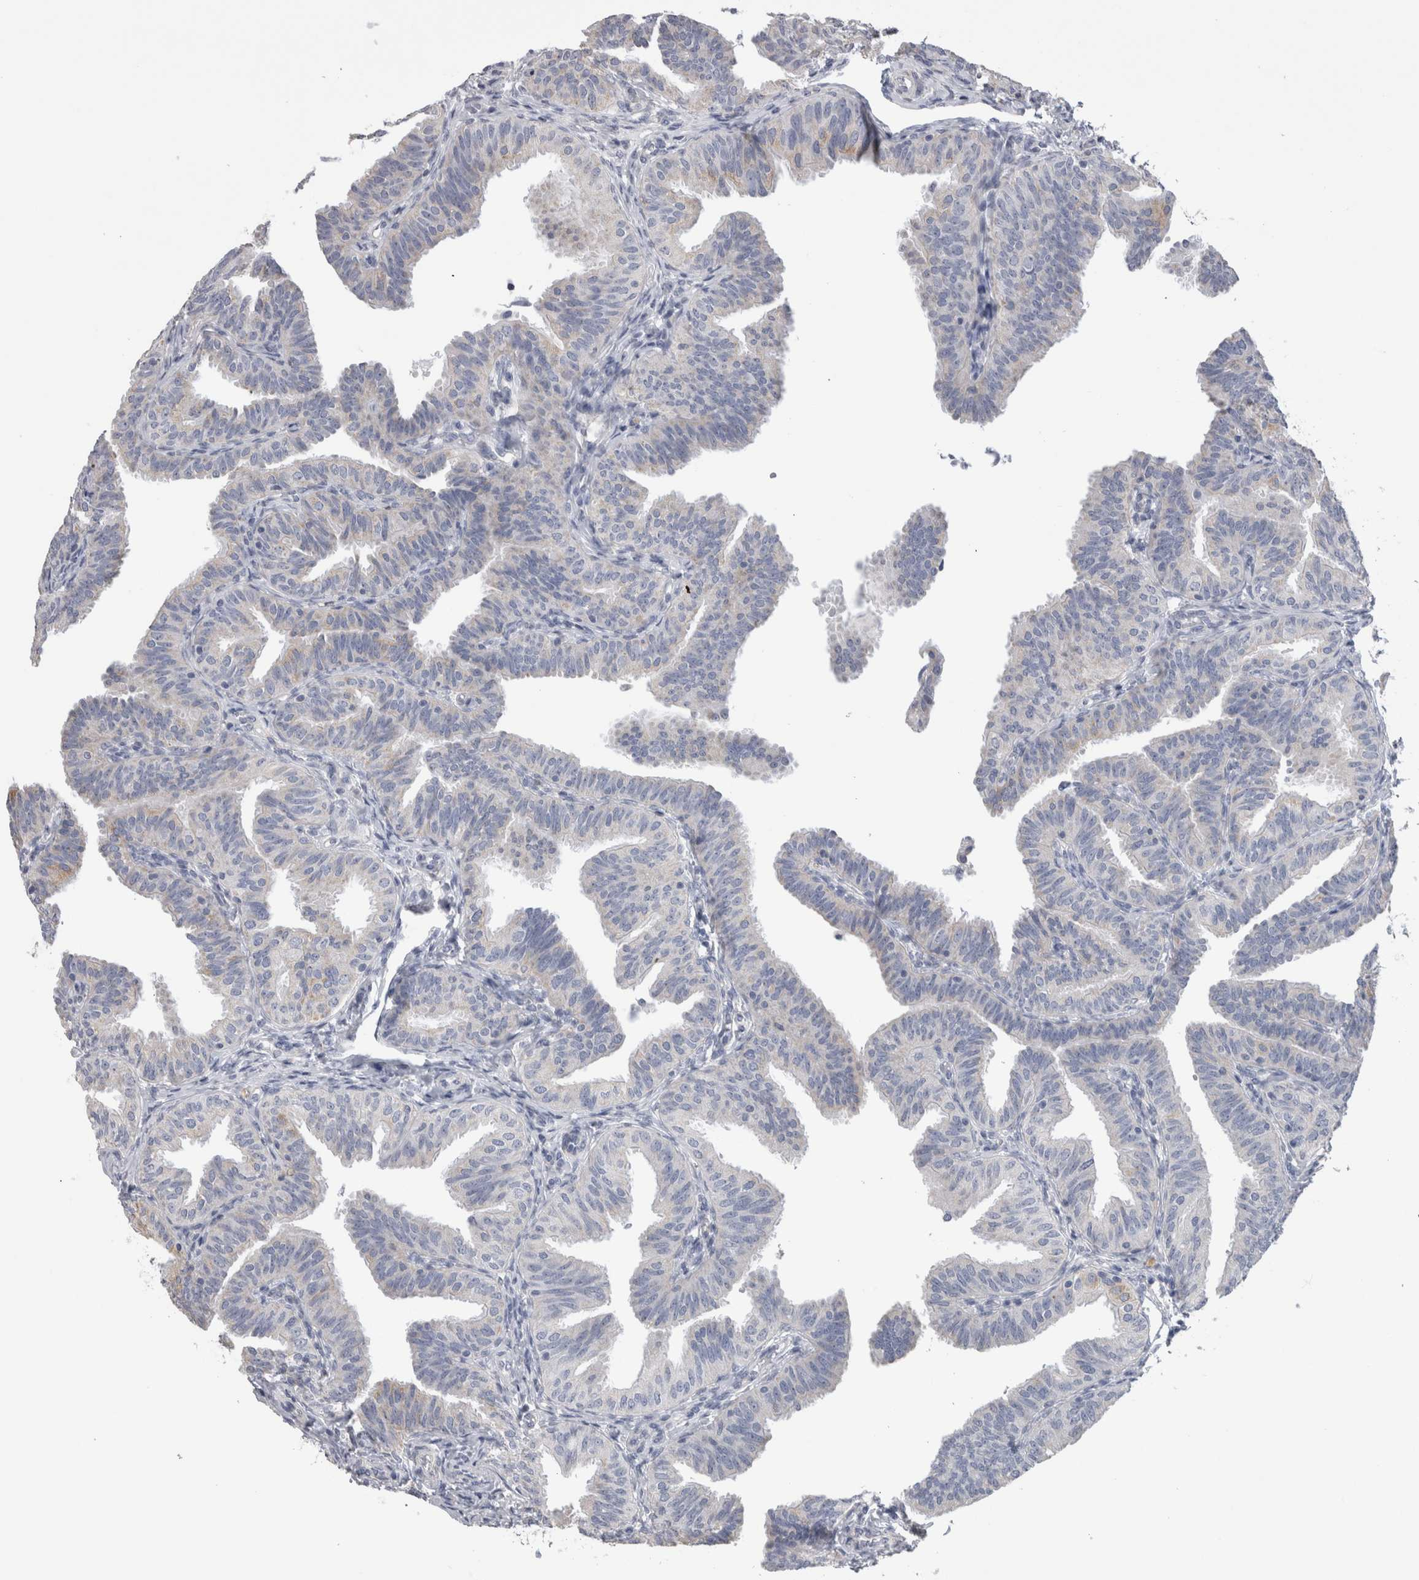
{"staining": {"intensity": "negative", "quantity": "none", "location": "none"}, "tissue": "fallopian tube", "cell_type": "Glandular cells", "image_type": "normal", "snomed": [{"axis": "morphology", "description": "Normal tissue, NOS"}, {"axis": "topography", "description": "Fallopian tube"}], "caption": "This is an IHC micrograph of unremarkable human fallopian tube. There is no staining in glandular cells.", "gene": "DHRS4", "patient": {"sex": "female", "age": 35}}